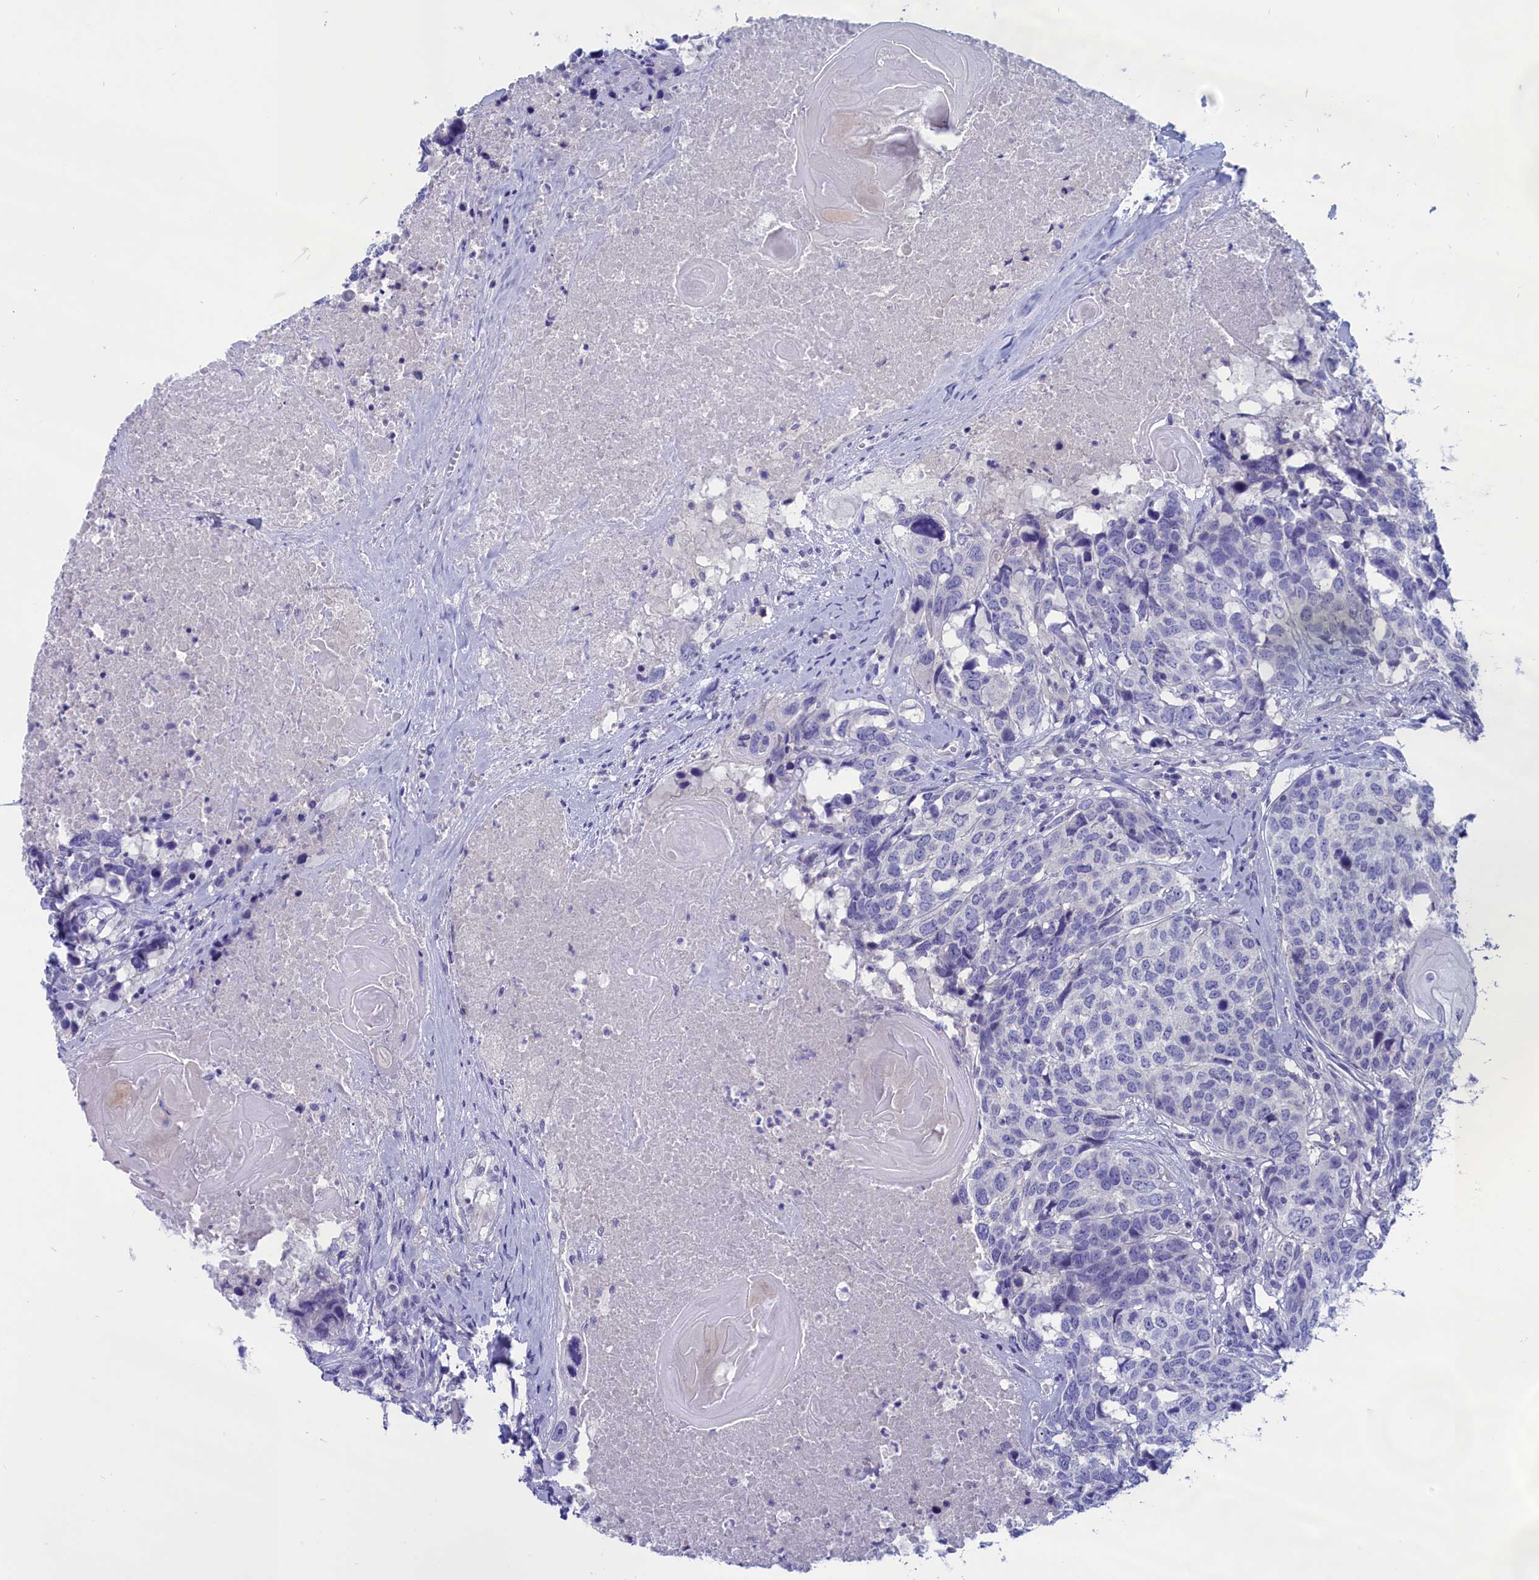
{"staining": {"intensity": "negative", "quantity": "none", "location": "none"}, "tissue": "head and neck cancer", "cell_type": "Tumor cells", "image_type": "cancer", "snomed": [{"axis": "morphology", "description": "Squamous cell carcinoma, NOS"}, {"axis": "topography", "description": "Head-Neck"}], "caption": "High power microscopy micrograph of an immunohistochemistry (IHC) micrograph of head and neck cancer, revealing no significant positivity in tumor cells.", "gene": "VPS35L", "patient": {"sex": "male", "age": 66}}